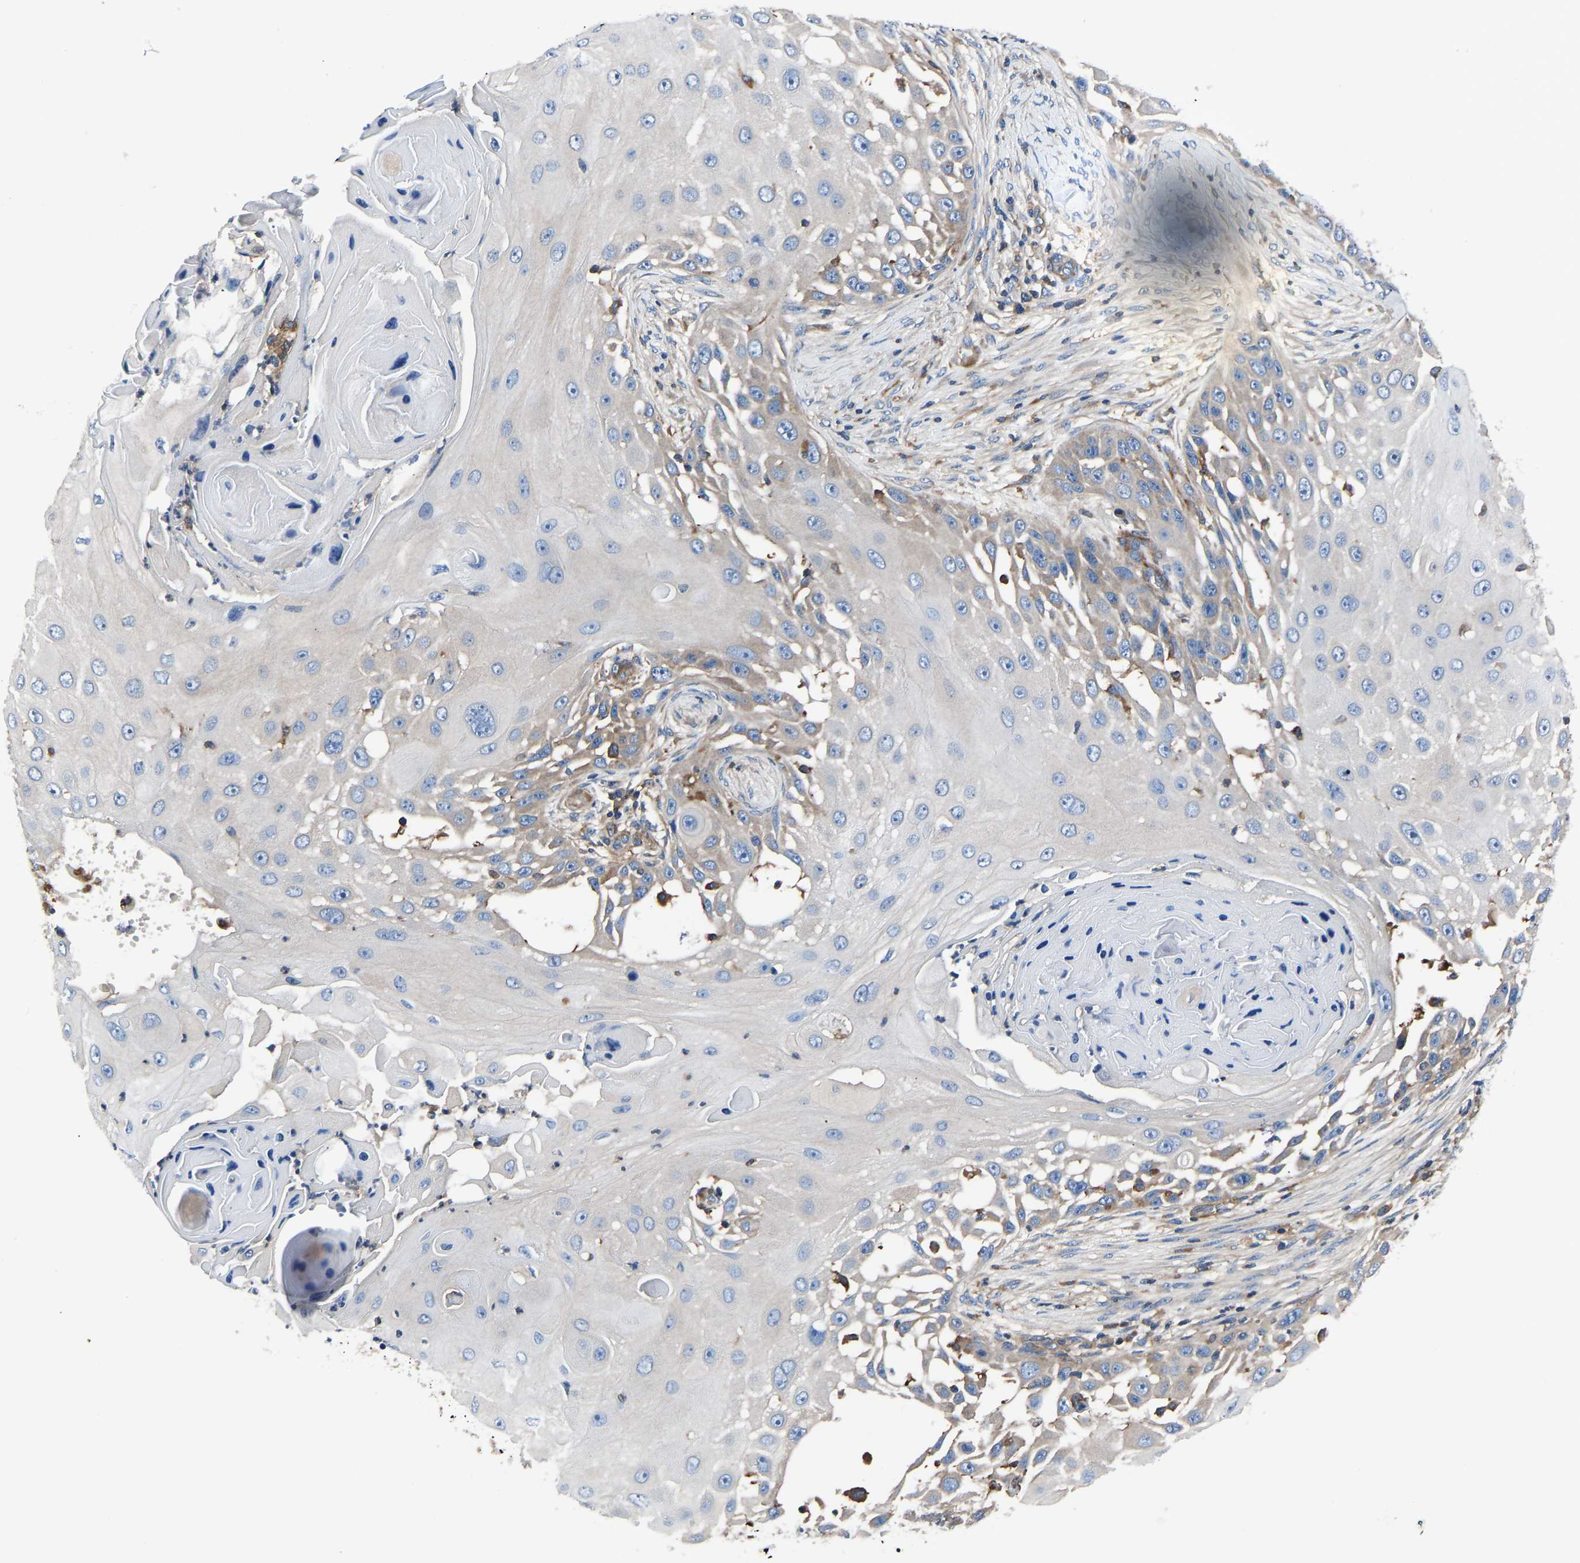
{"staining": {"intensity": "weak", "quantity": "<25%", "location": "cytoplasmic/membranous"}, "tissue": "skin cancer", "cell_type": "Tumor cells", "image_type": "cancer", "snomed": [{"axis": "morphology", "description": "Squamous cell carcinoma, NOS"}, {"axis": "topography", "description": "Skin"}], "caption": "Tumor cells show no significant protein staining in skin squamous cell carcinoma.", "gene": "PRKAR1A", "patient": {"sex": "female", "age": 44}}